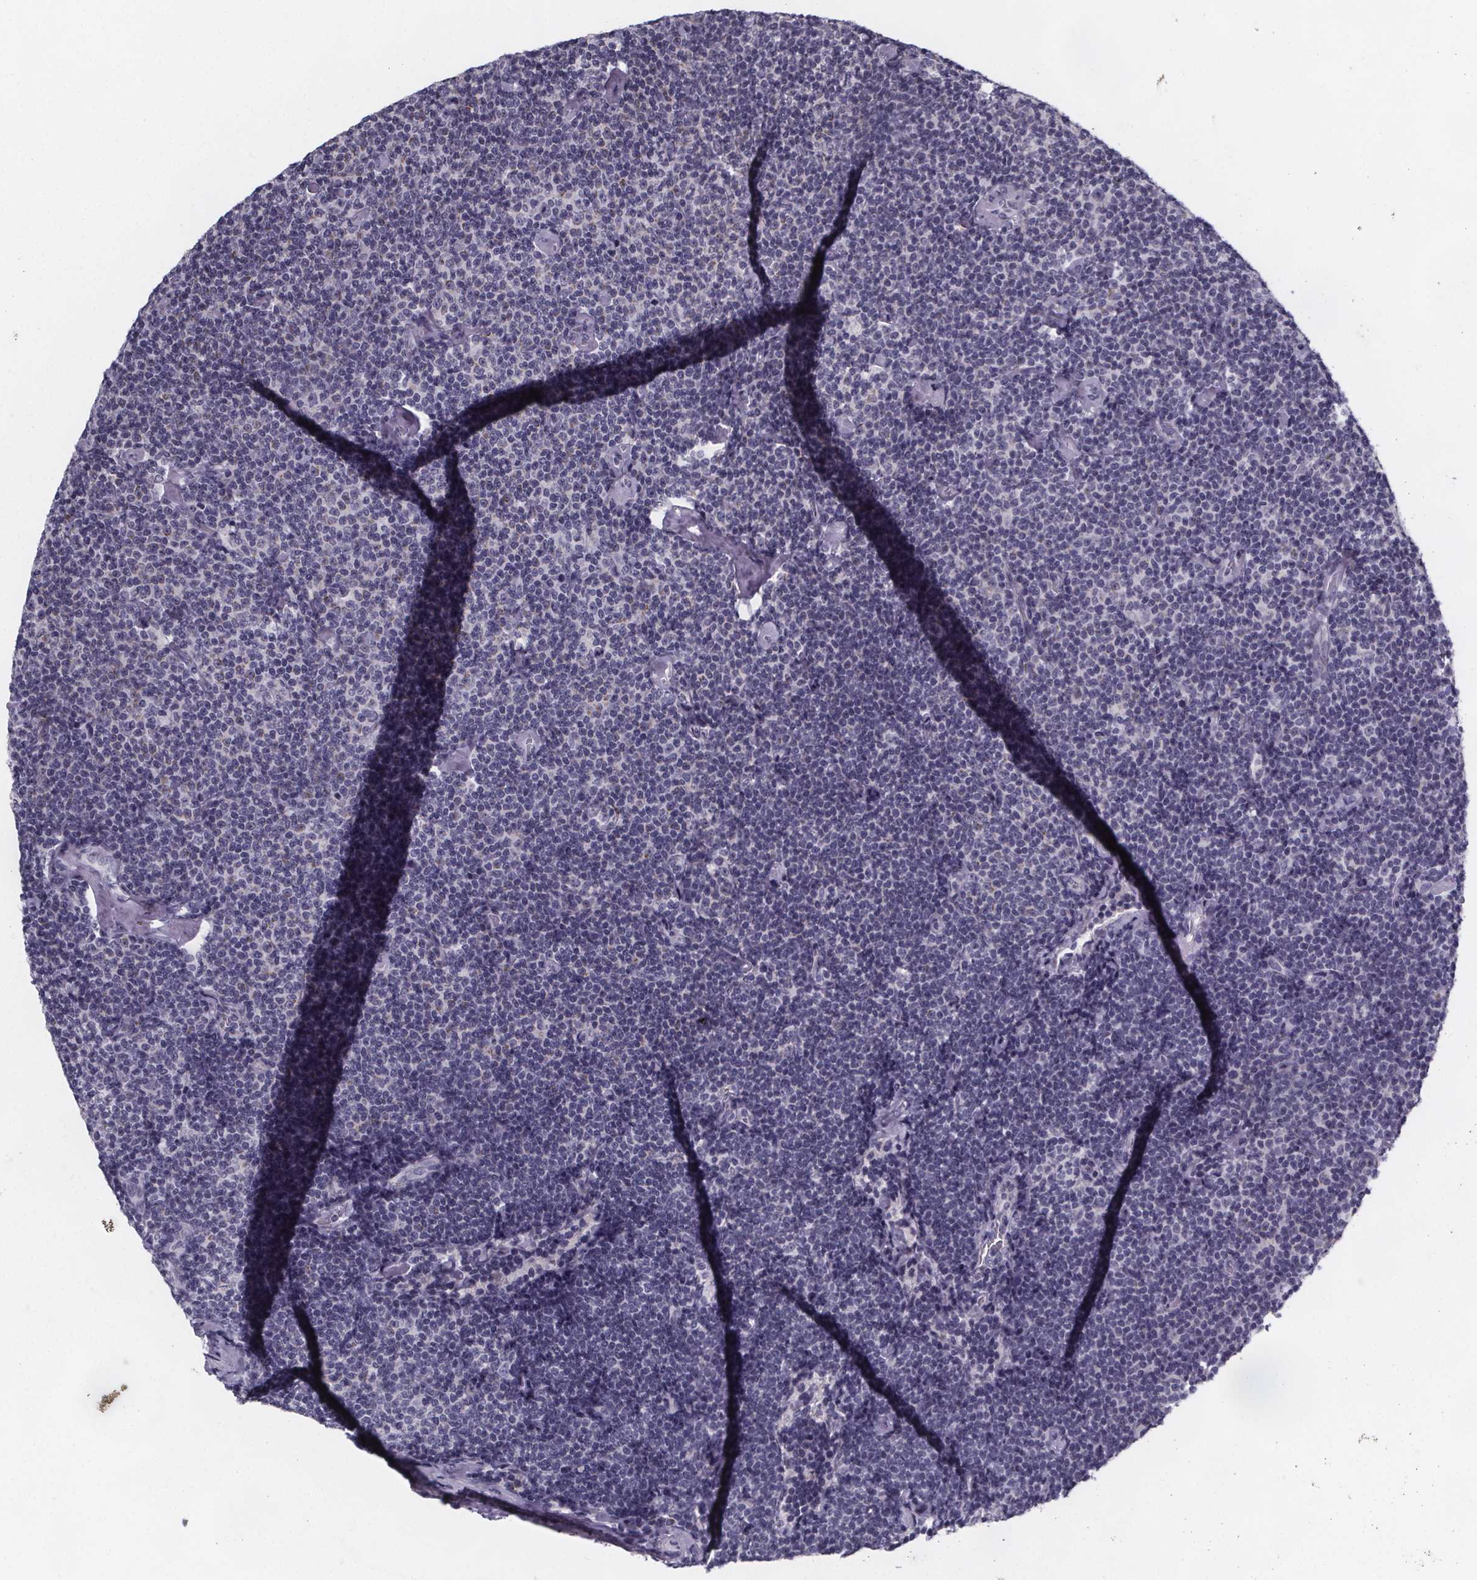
{"staining": {"intensity": "negative", "quantity": "none", "location": "none"}, "tissue": "lymphoma", "cell_type": "Tumor cells", "image_type": "cancer", "snomed": [{"axis": "morphology", "description": "Malignant lymphoma, non-Hodgkin's type, Low grade"}, {"axis": "topography", "description": "Lymph node"}], "caption": "The immunohistochemistry image has no significant positivity in tumor cells of lymphoma tissue. (DAB (3,3'-diaminobenzidine) immunohistochemistry, high magnification).", "gene": "PAH", "patient": {"sex": "male", "age": 81}}